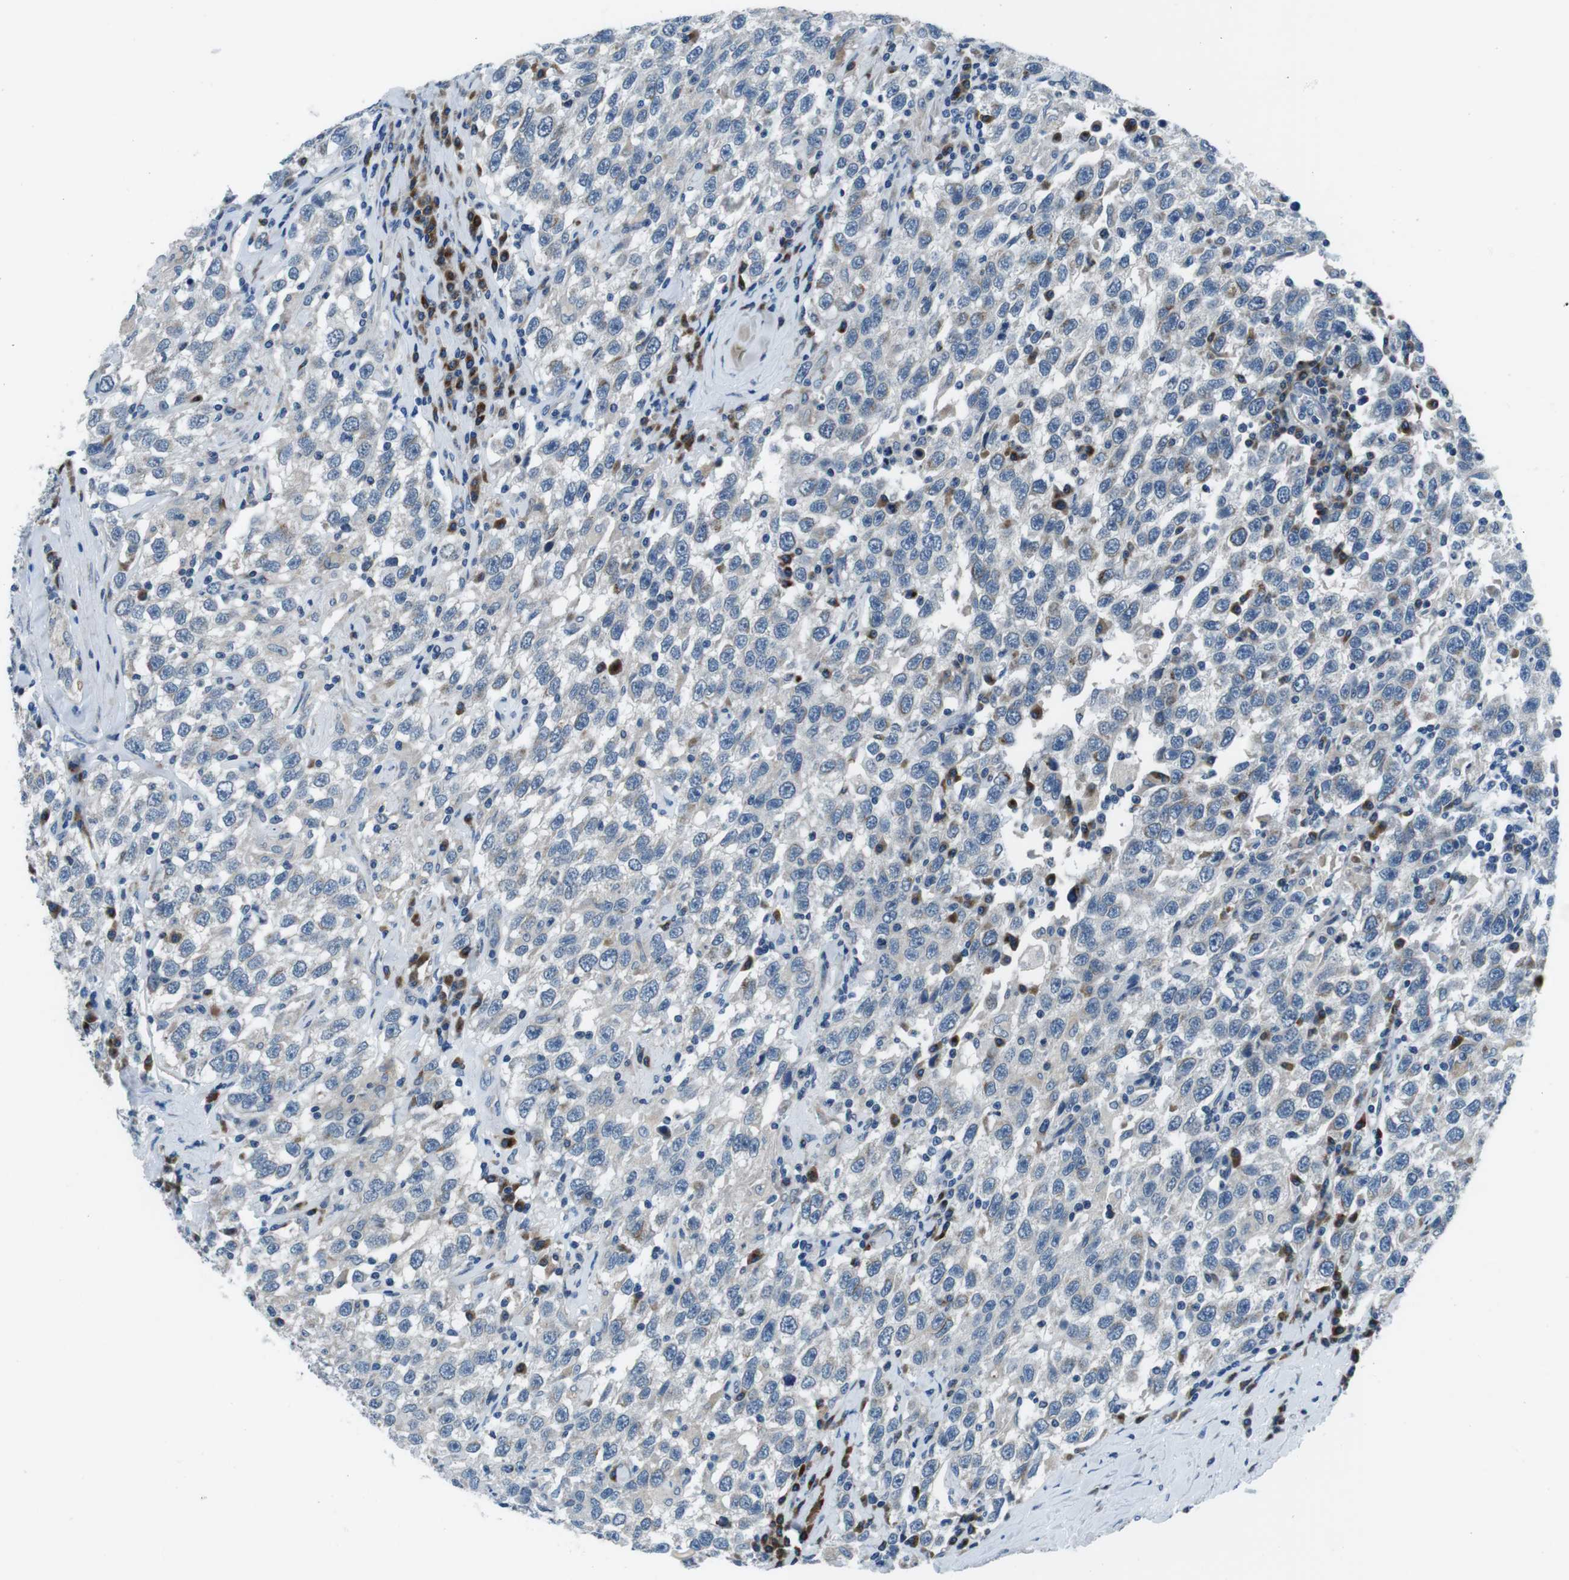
{"staining": {"intensity": "negative", "quantity": "none", "location": "none"}, "tissue": "testis cancer", "cell_type": "Tumor cells", "image_type": "cancer", "snomed": [{"axis": "morphology", "description": "Seminoma, NOS"}, {"axis": "topography", "description": "Testis"}], "caption": "An immunohistochemistry photomicrograph of testis seminoma is shown. There is no staining in tumor cells of testis seminoma.", "gene": "NUCB2", "patient": {"sex": "male", "age": 41}}